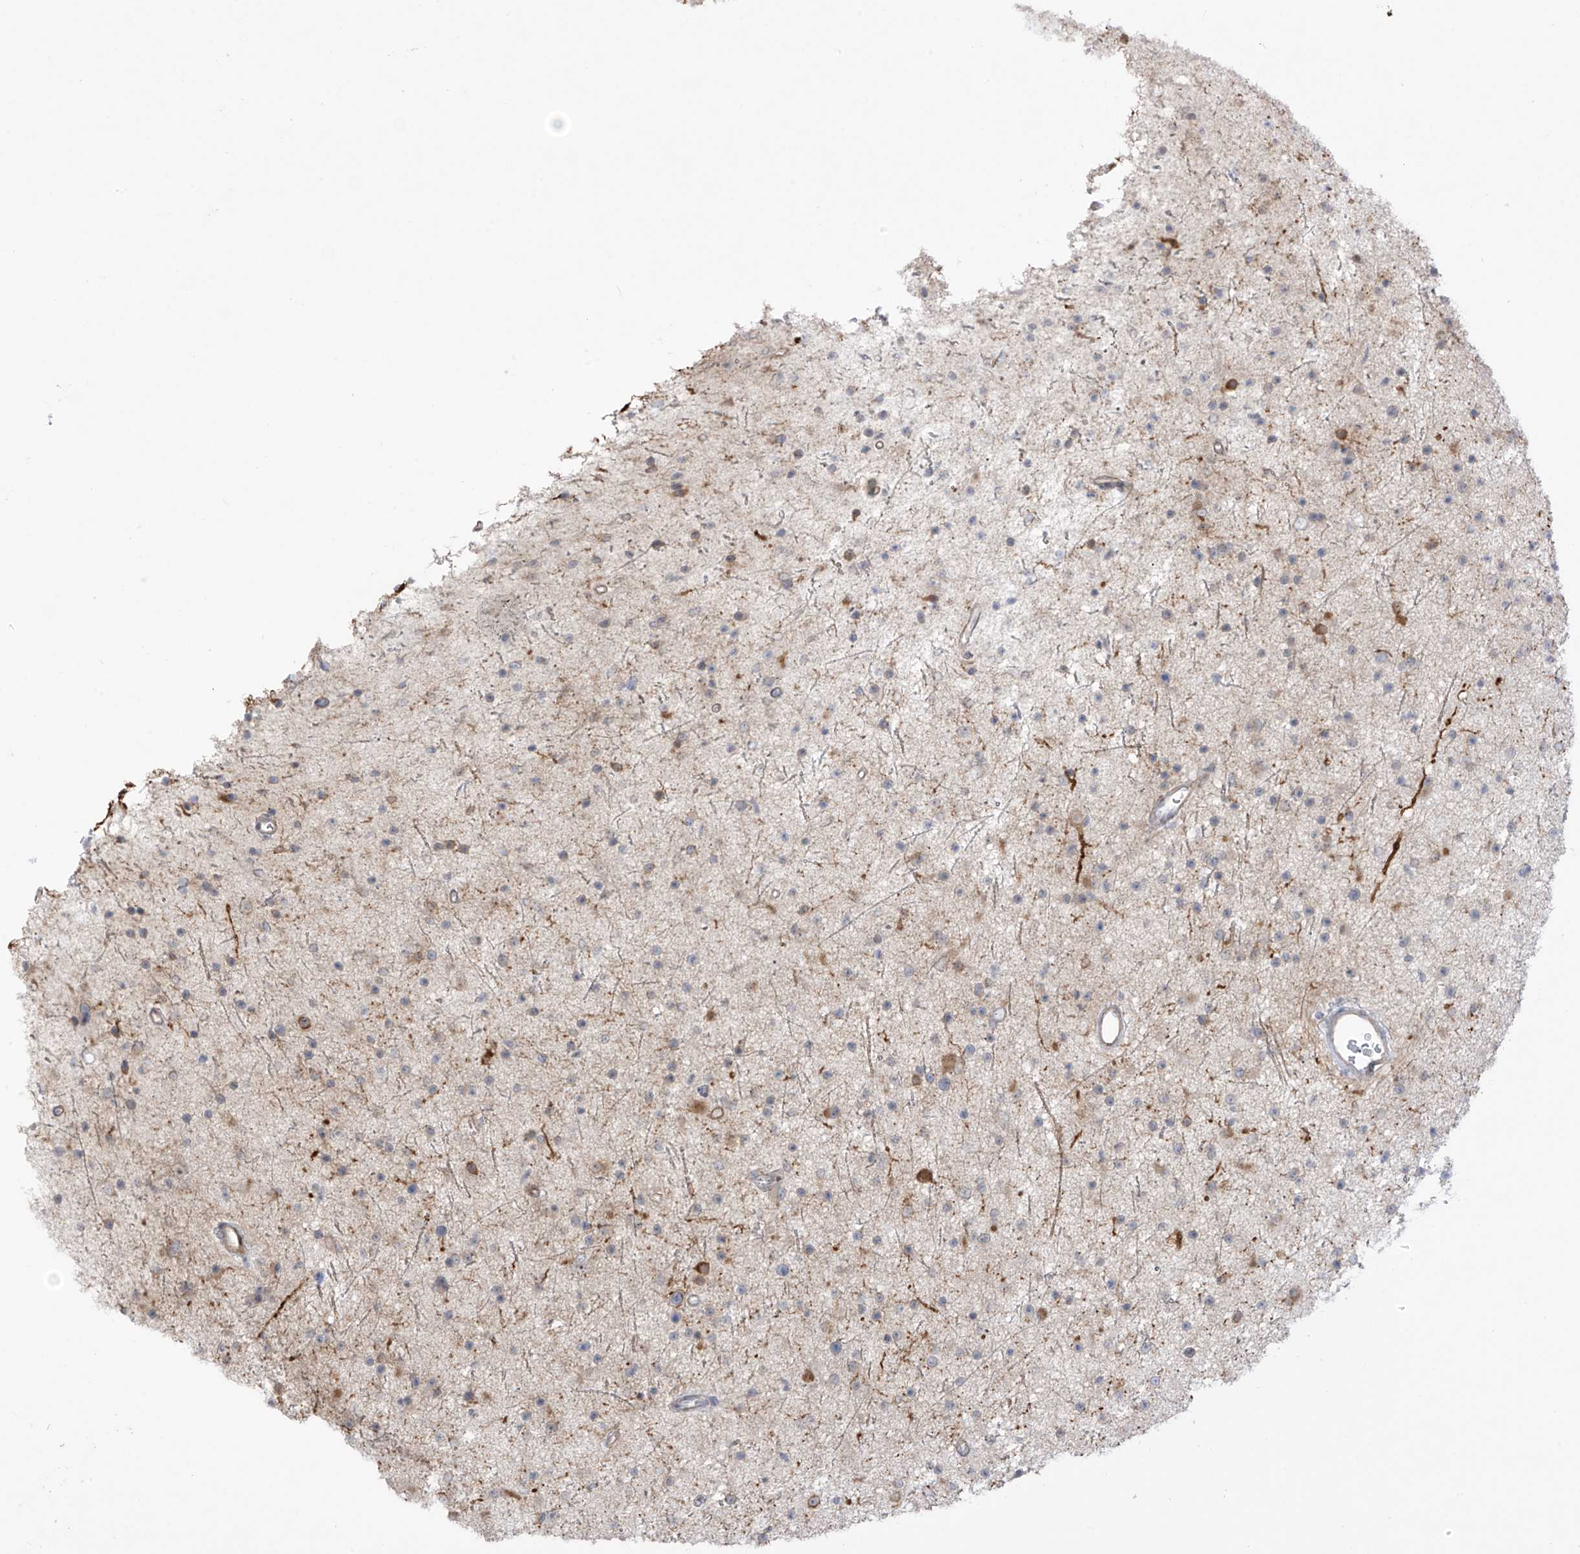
{"staining": {"intensity": "moderate", "quantity": "<25%", "location": "cytoplasmic/membranous"}, "tissue": "glioma", "cell_type": "Tumor cells", "image_type": "cancer", "snomed": [{"axis": "morphology", "description": "Glioma, malignant, Low grade"}, {"axis": "topography", "description": "Cerebral cortex"}], "caption": "Glioma was stained to show a protein in brown. There is low levels of moderate cytoplasmic/membranous expression in about <25% of tumor cells.", "gene": "HS6ST2", "patient": {"sex": "female", "age": 39}}